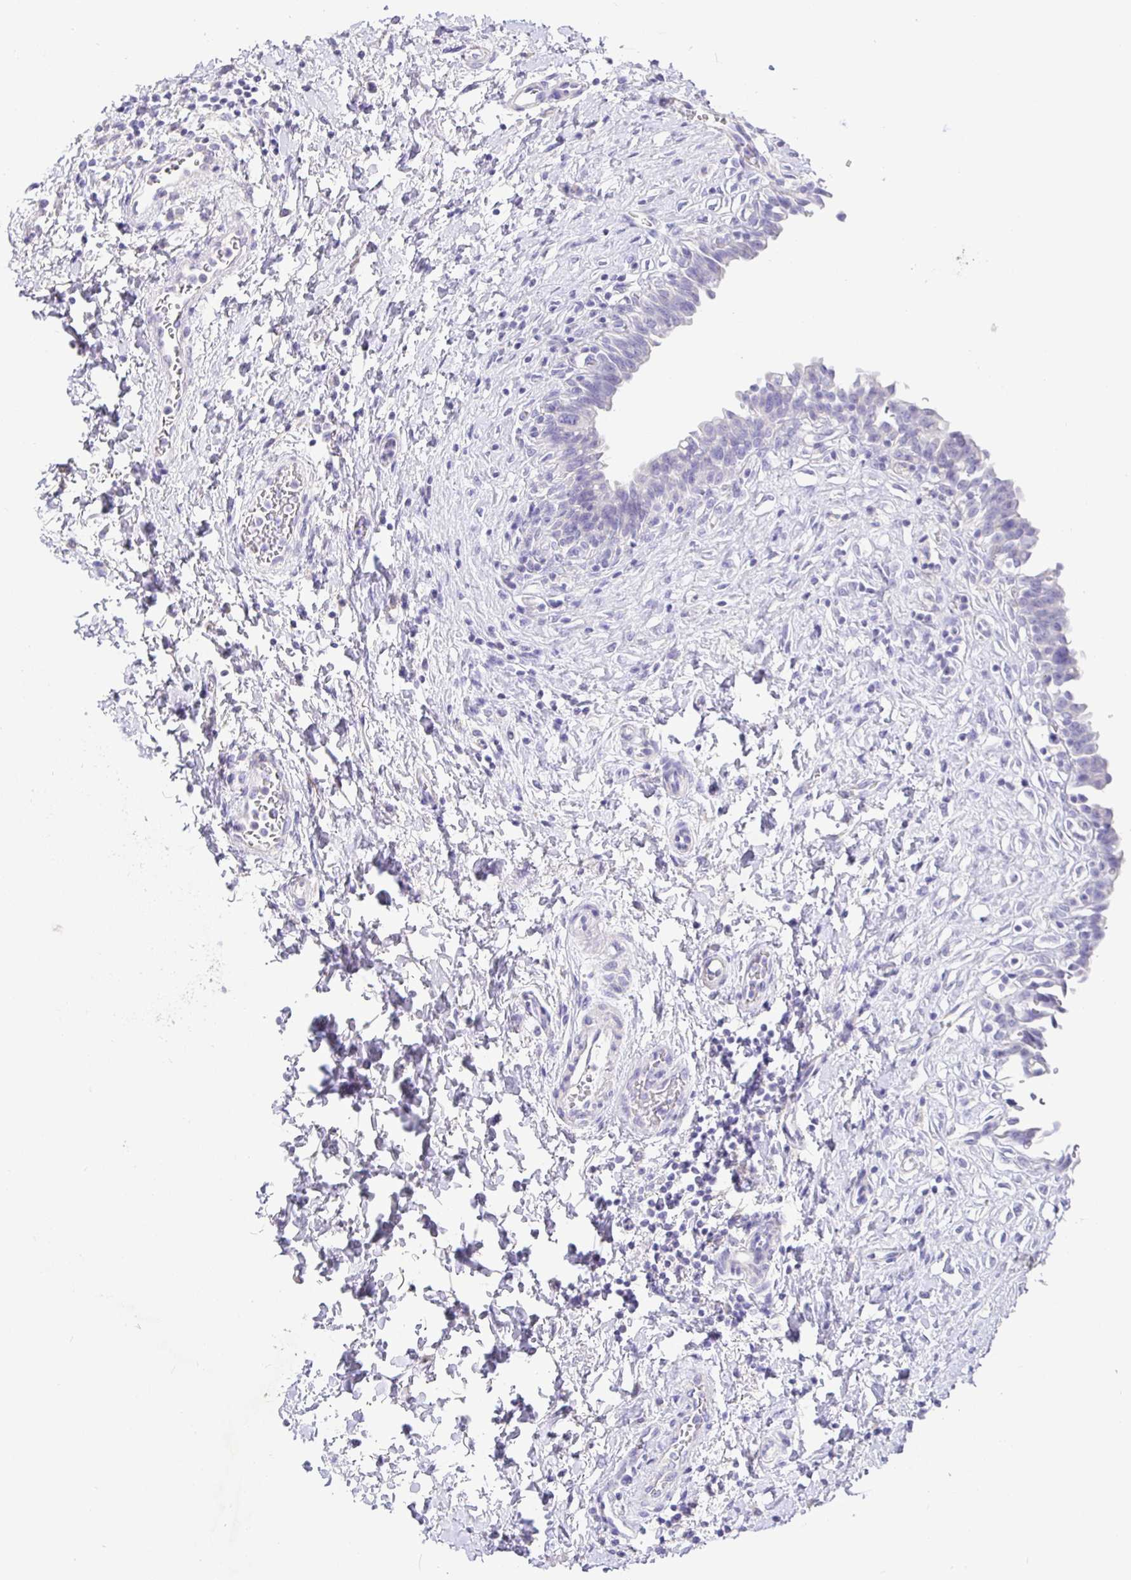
{"staining": {"intensity": "negative", "quantity": "none", "location": "none"}, "tissue": "urinary bladder", "cell_type": "Urothelial cells", "image_type": "normal", "snomed": [{"axis": "morphology", "description": "Normal tissue, NOS"}, {"axis": "topography", "description": "Urinary bladder"}], "caption": "IHC of normal human urinary bladder reveals no expression in urothelial cells.", "gene": "TPTE", "patient": {"sex": "male", "age": 37}}